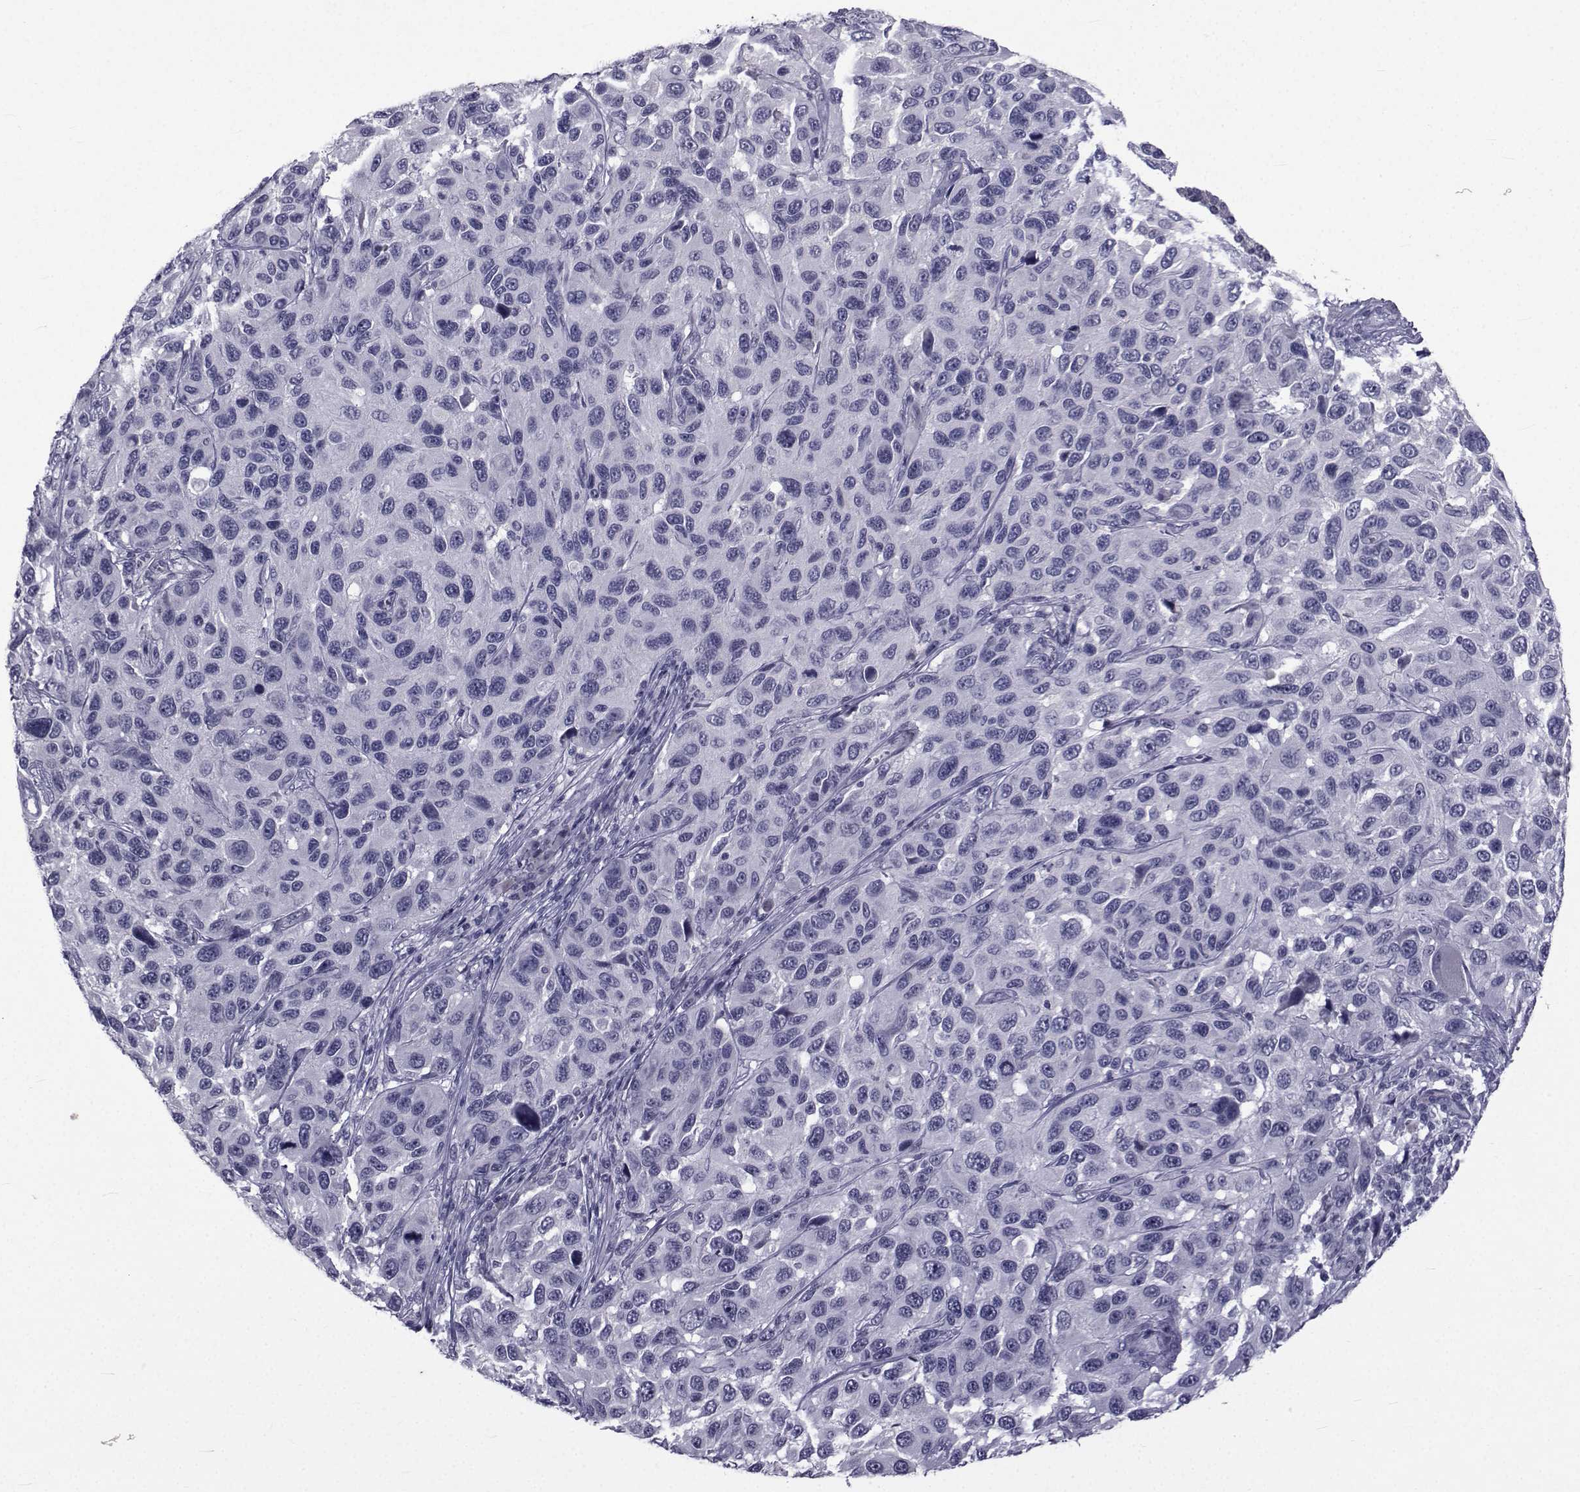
{"staining": {"intensity": "negative", "quantity": "none", "location": "none"}, "tissue": "melanoma", "cell_type": "Tumor cells", "image_type": "cancer", "snomed": [{"axis": "morphology", "description": "Malignant melanoma, NOS"}, {"axis": "topography", "description": "Skin"}], "caption": "Tumor cells show no significant protein staining in melanoma.", "gene": "PAX2", "patient": {"sex": "male", "age": 53}}